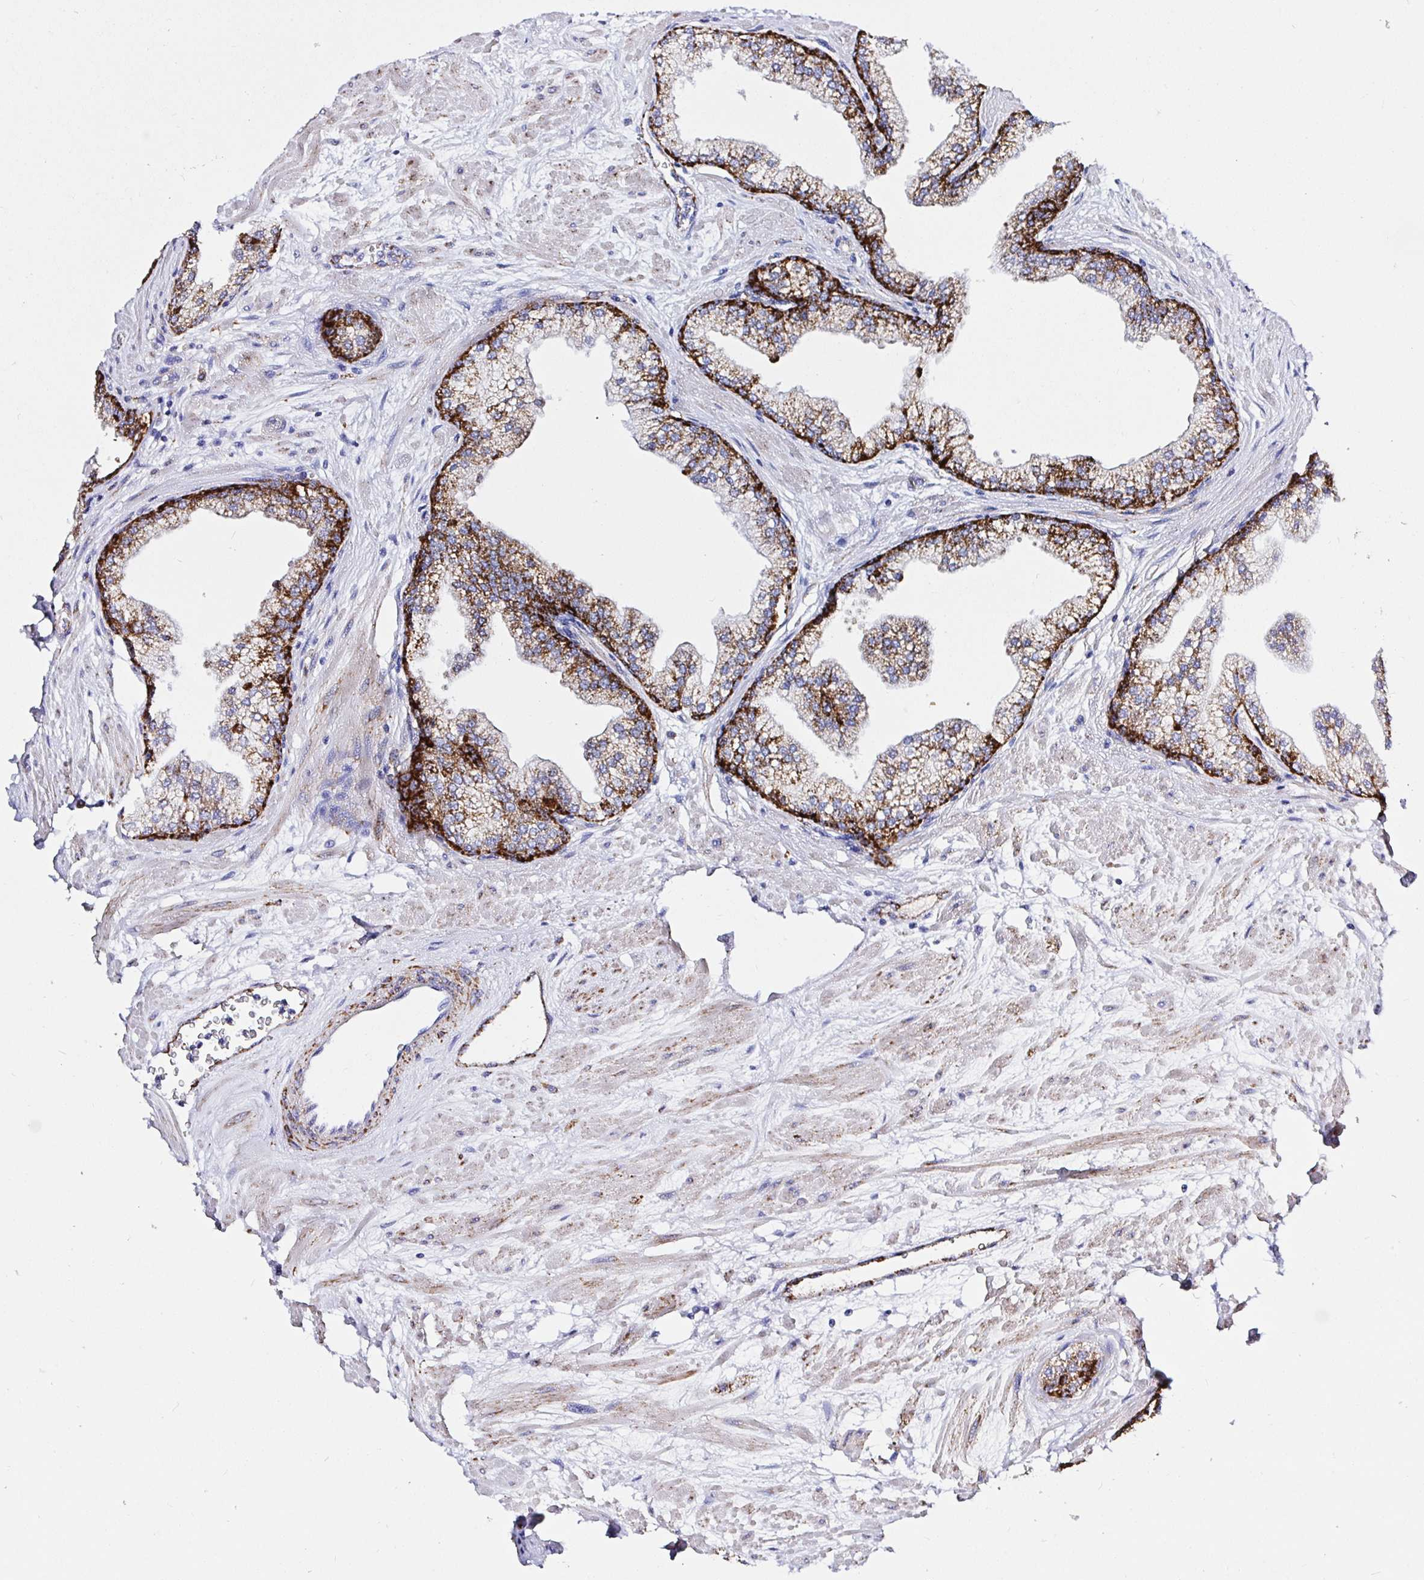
{"staining": {"intensity": "strong", "quantity": "25%-75%", "location": "cytoplasmic/membranous"}, "tissue": "prostate", "cell_type": "Glandular cells", "image_type": "normal", "snomed": [{"axis": "morphology", "description": "Normal tissue, NOS"}, {"axis": "topography", "description": "Prostate"}, {"axis": "topography", "description": "Peripheral nerve tissue"}], "caption": "Glandular cells display high levels of strong cytoplasmic/membranous expression in about 25%-75% of cells in unremarkable human prostate. Using DAB (3,3'-diaminobenzidine) (brown) and hematoxylin (blue) stains, captured at high magnification using brightfield microscopy.", "gene": "MAOA", "patient": {"sex": "male", "age": 61}}